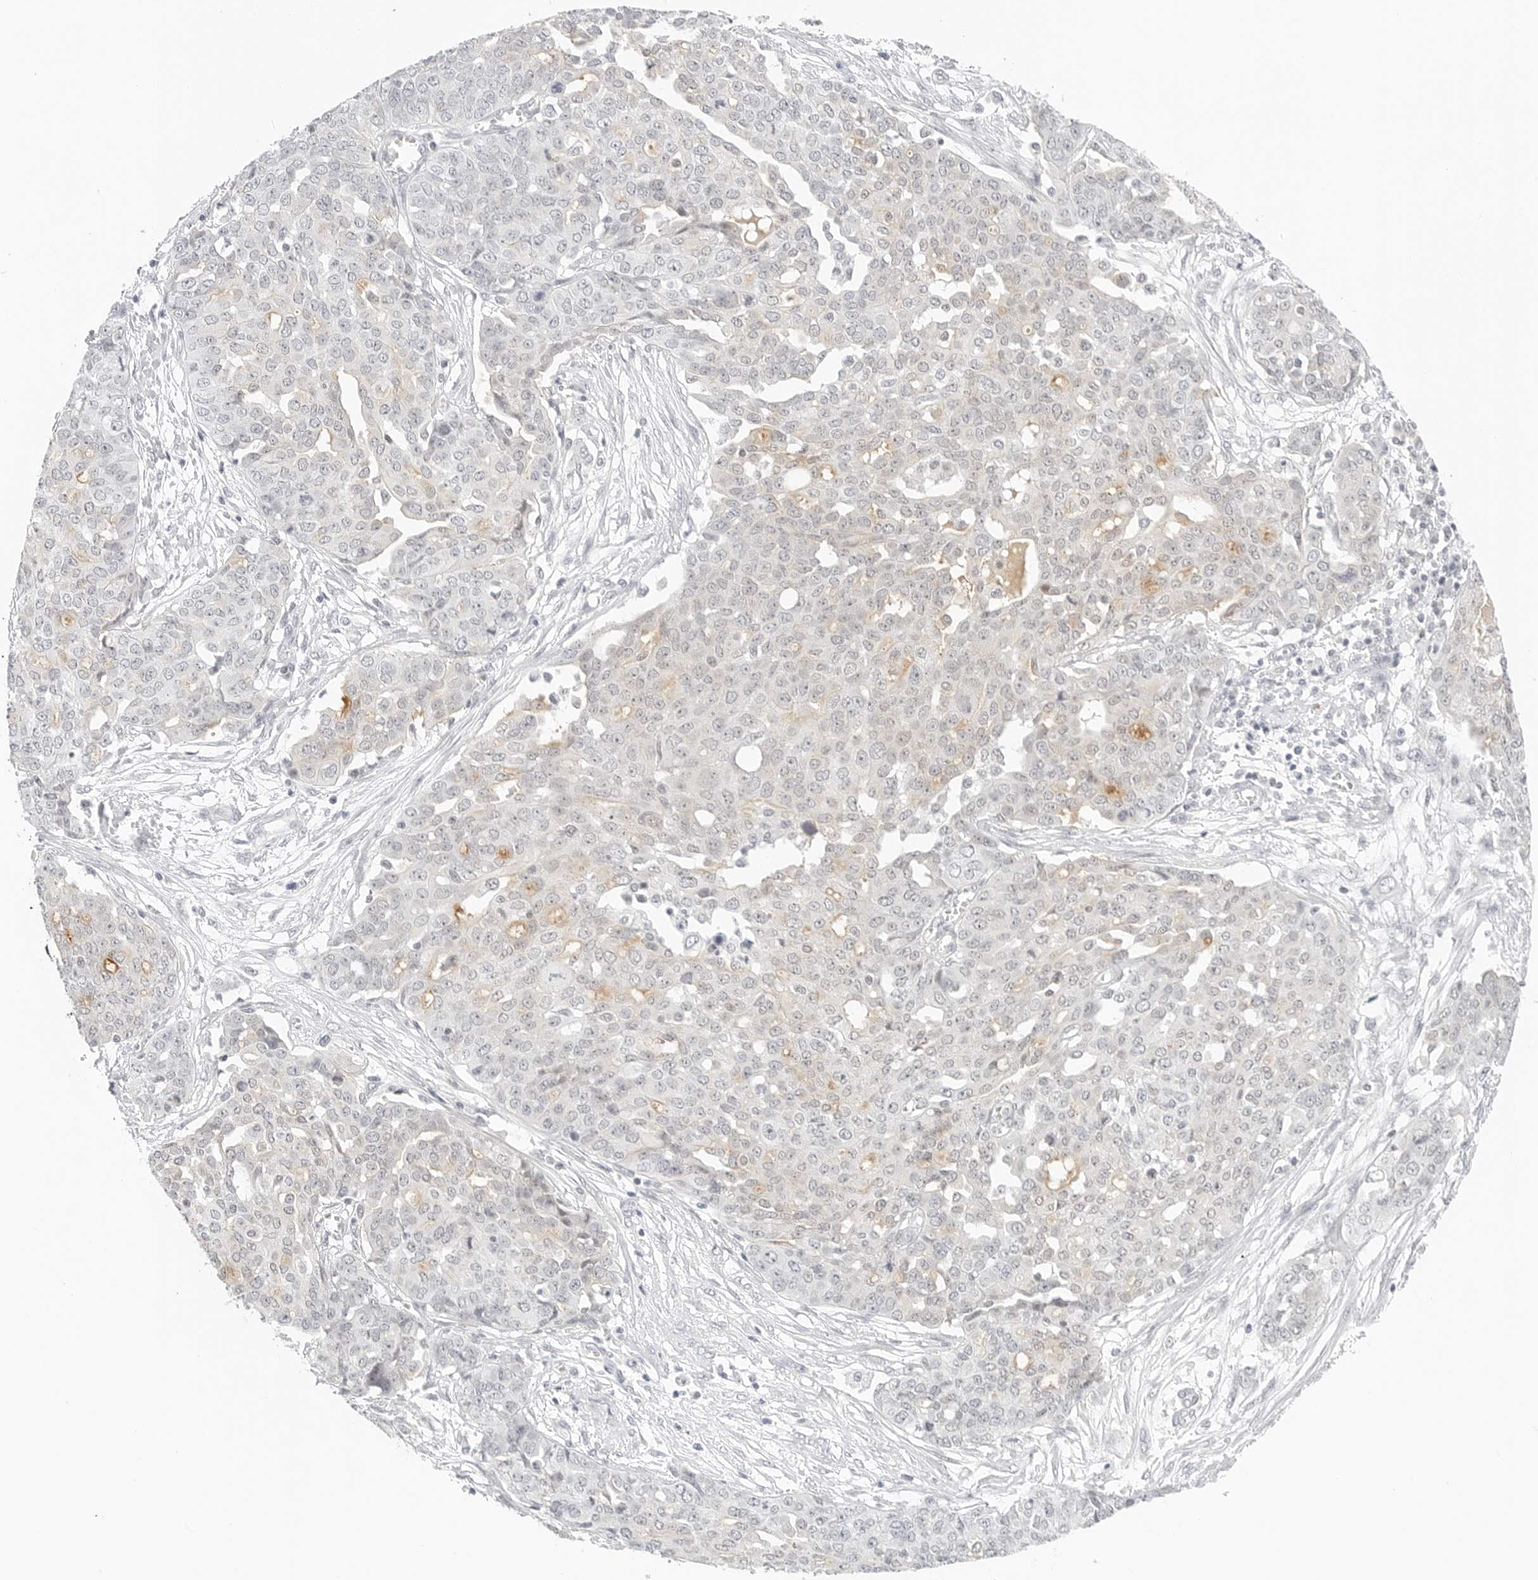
{"staining": {"intensity": "weak", "quantity": "<25%", "location": "cytoplasmic/membranous"}, "tissue": "ovarian cancer", "cell_type": "Tumor cells", "image_type": "cancer", "snomed": [{"axis": "morphology", "description": "Cystadenocarcinoma, serous, NOS"}, {"axis": "topography", "description": "Soft tissue"}, {"axis": "topography", "description": "Ovary"}], "caption": "Tumor cells are negative for protein expression in human ovarian cancer (serous cystadenocarcinoma).", "gene": "NEO1", "patient": {"sex": "female", "age": 57}}